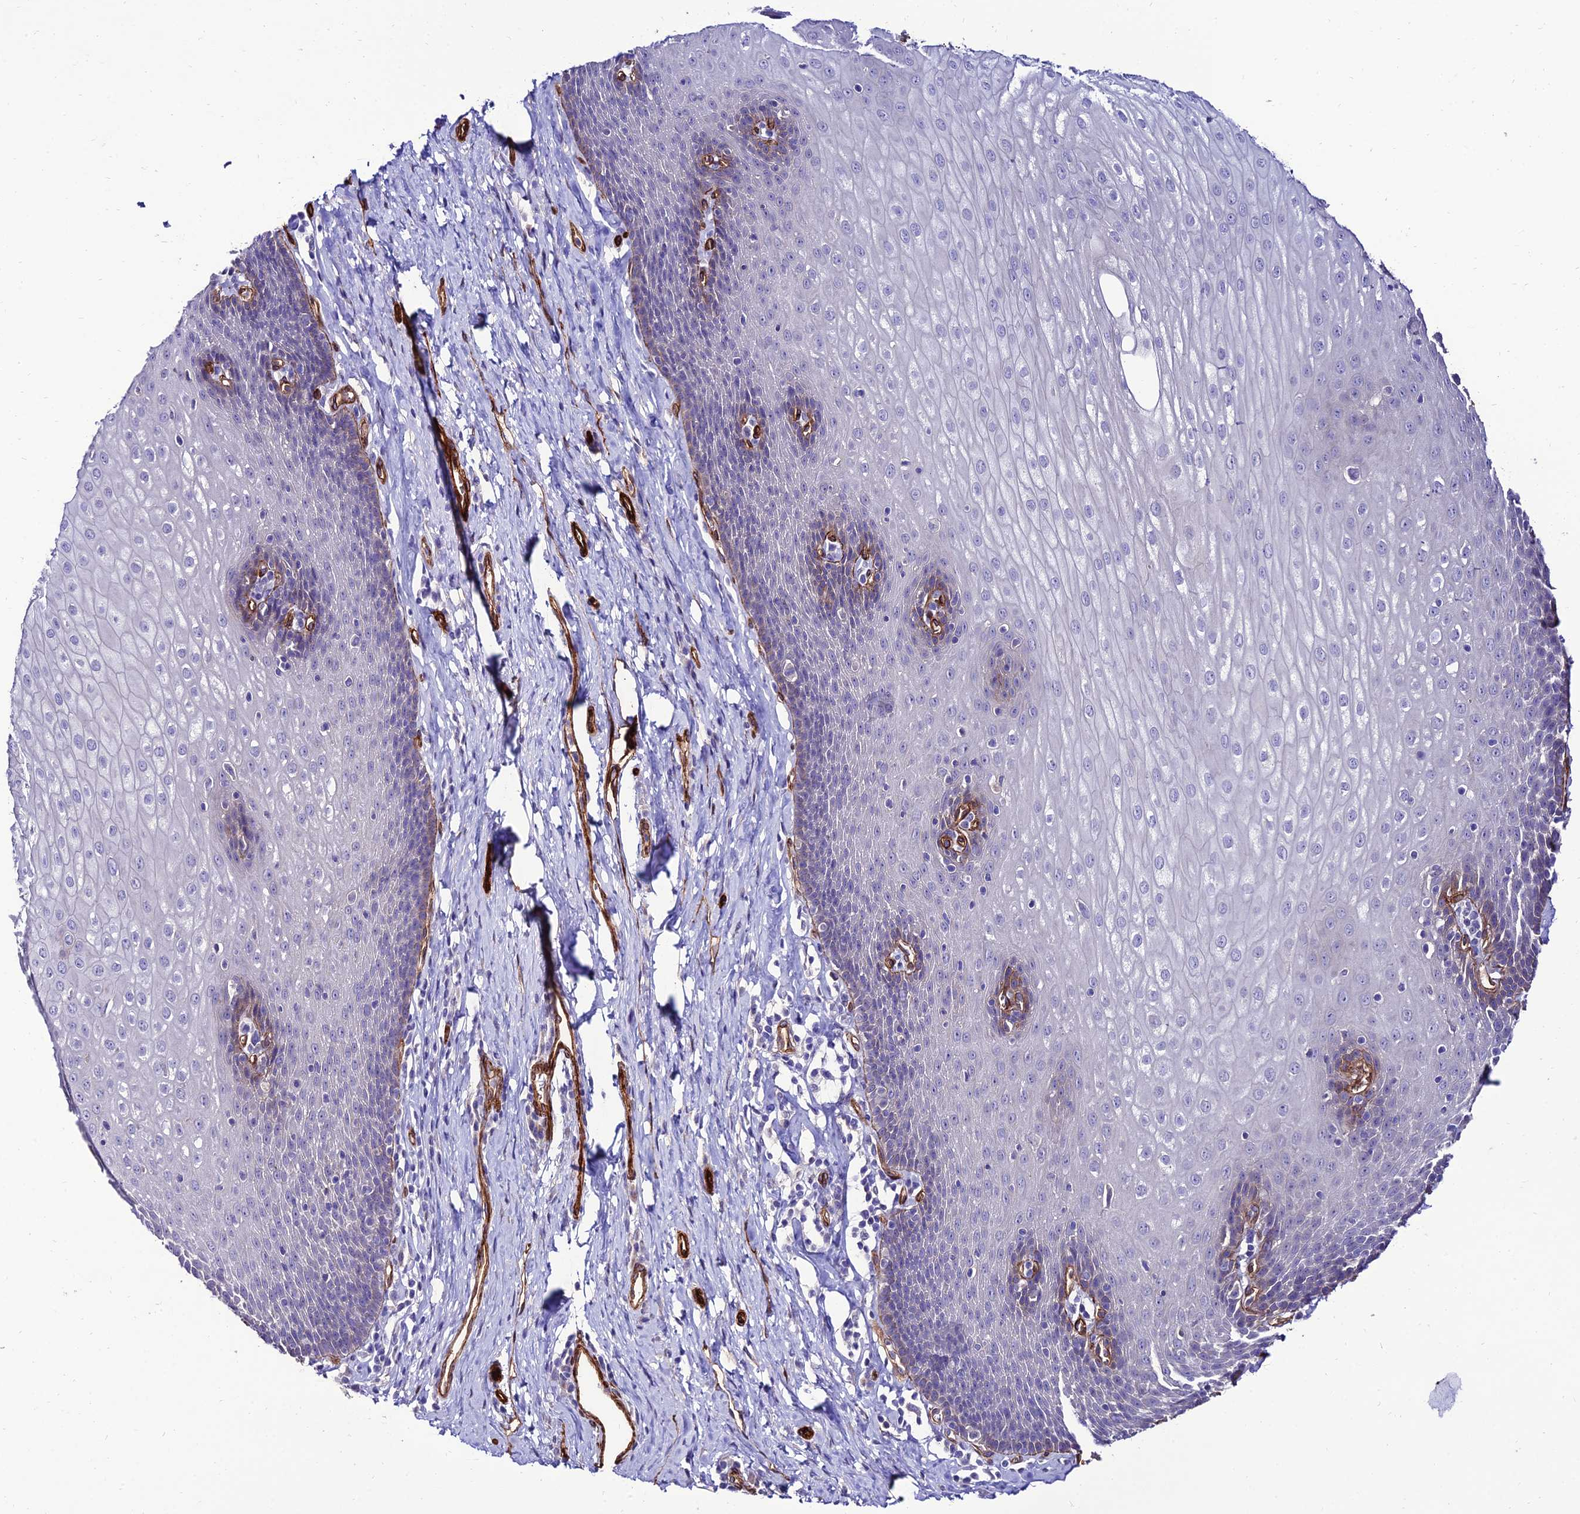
{"staining": {"intensity": "weak", "quantity": "<25%", "location": "cytoplasmic/membranous"}, "tissue": "esophagus", "cell_type": "Squamous epithelial cells", "image_type": "normal", "snomed": [{"axis": "morphology", "description": "Normal tissue, NOS"}, {"axis": "topography", "description": "Esophagus"}], "caption": "A micrograph of human esophagus is negative for staining in squamous epithelial cells. (DAB (3,3'-diaminobenzidine) IHC, high magnification).", "gene": "ALDH3B2", "patient": {"sex": "female", "age": 61}}